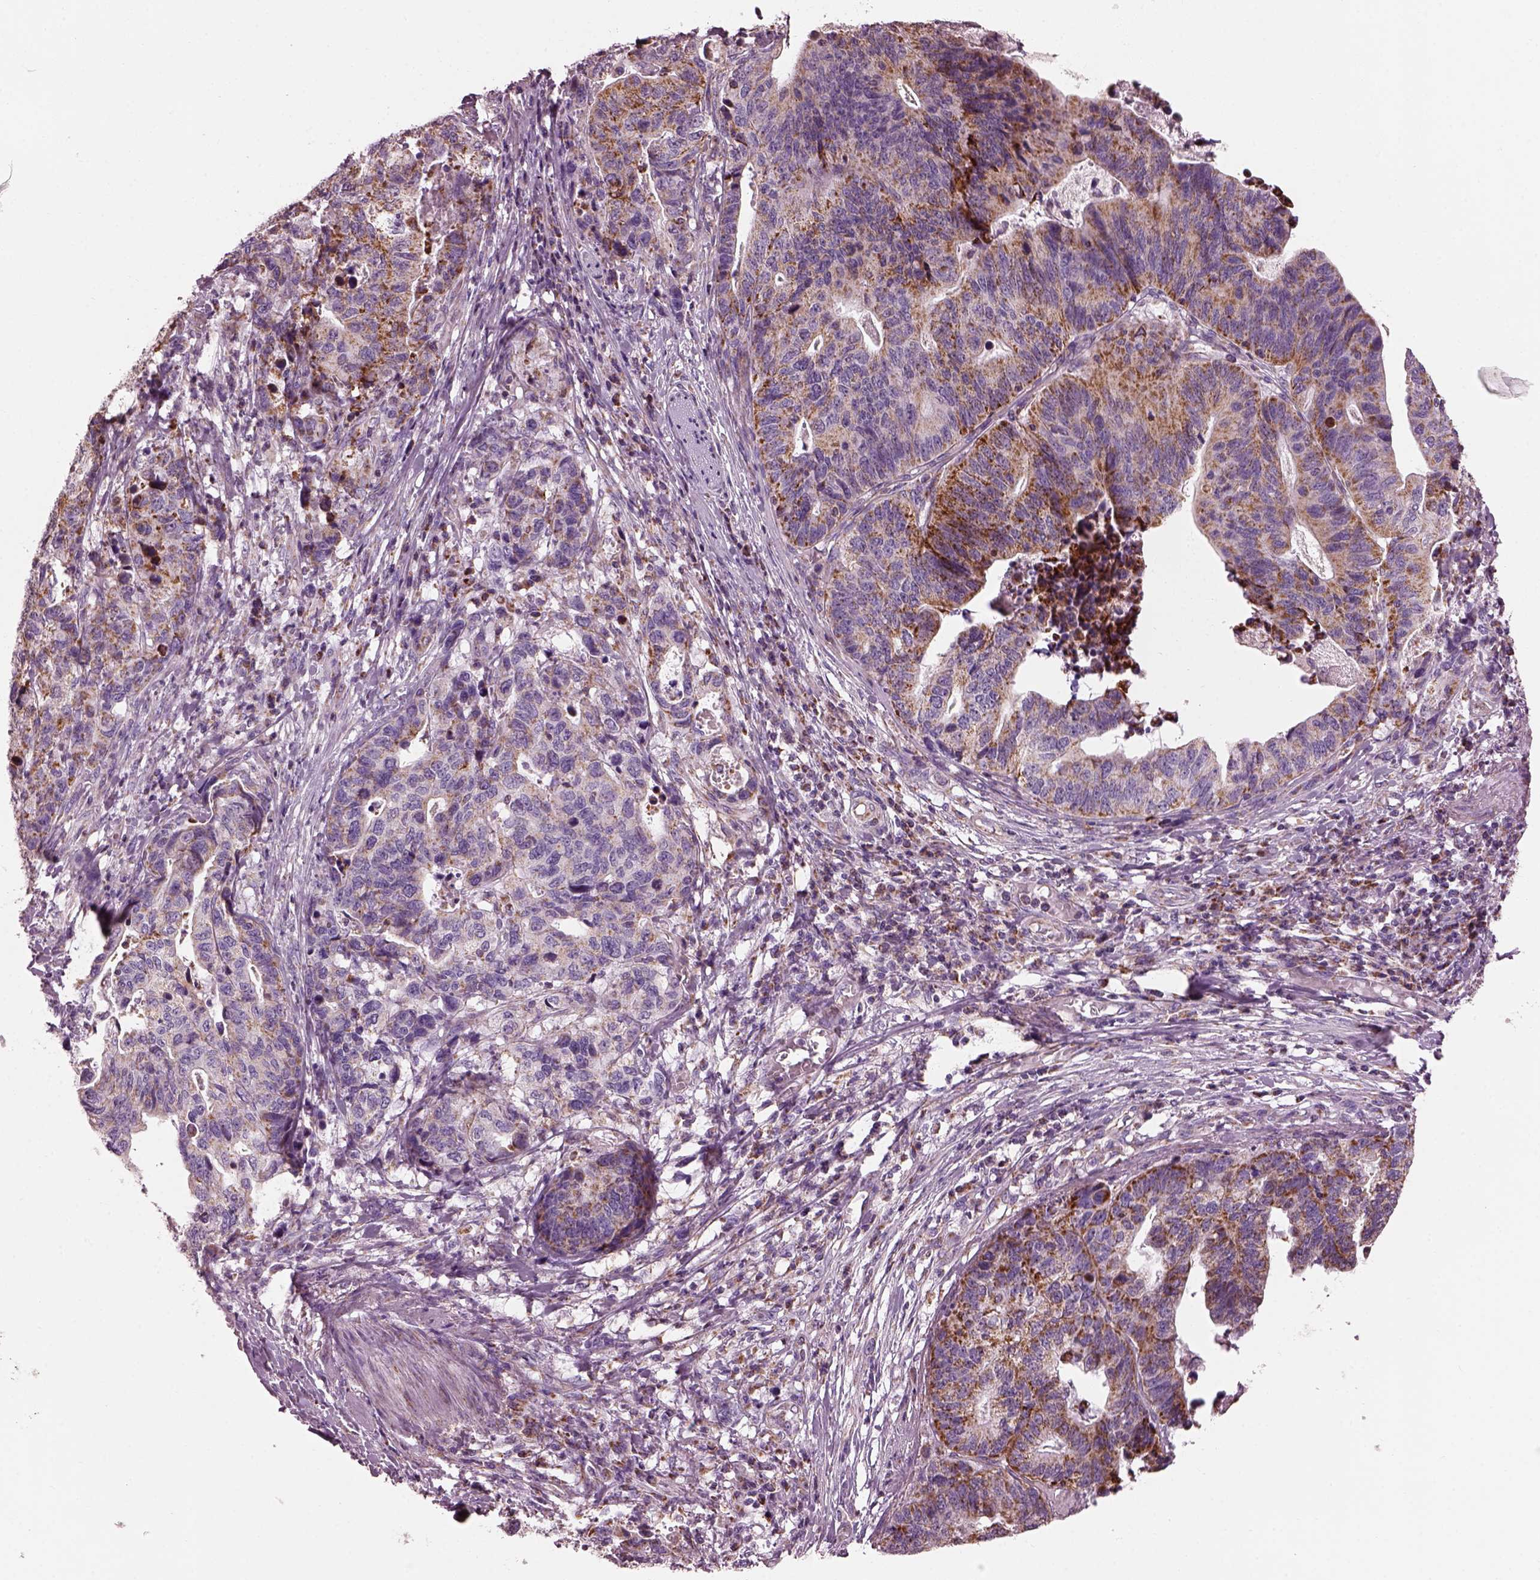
{"staining": {"intensity": "moderate", "quantity": ">75%", "location": "cytoplasmic/membranous"}, "tissue": "stomach cancer", "cell_type": "Tumor cells", "image_type": "cancer", "snomed": [{"axis": "morphology", "description": "Adenocarcinoma, NOS"}, {"axis": "topography", "description": "Stomach, upper"}], "caption": "The histopathology image shows staining of stomach adenocarcinoma, revealing moderate cytoplasmic/membranous protein positivity (brown color) within tumor cells.", "gene": "ATP5MF", "patient": {"sex": "female", "age": 67}}